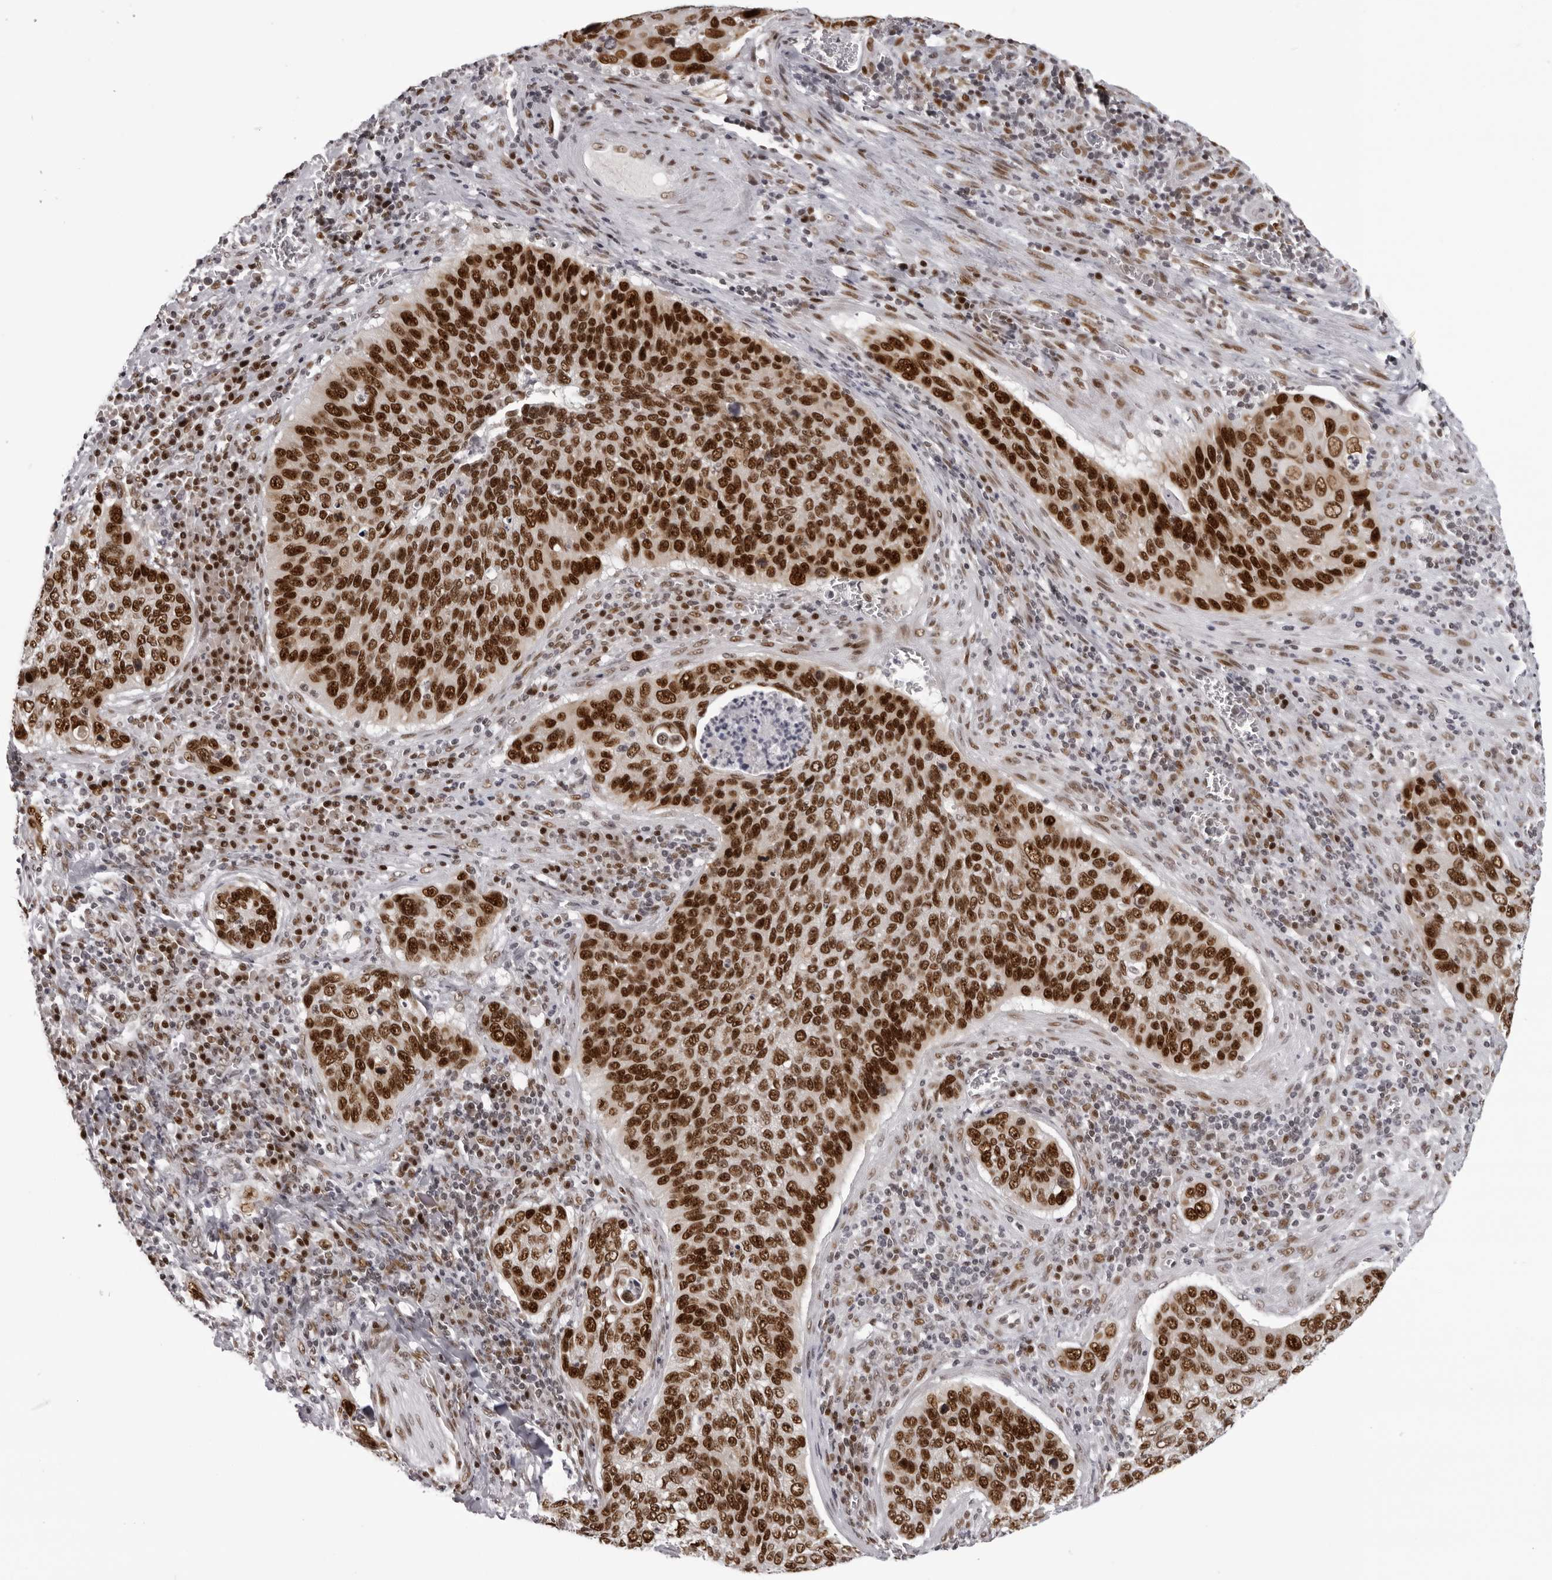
{"staining": {"intensity": "strong", "quantity": ">75%", "location": "nuclear"}, "tissue": "cervical cancer", "cell_type": "Tumor cells", "image_type": "cancer", "snomed": [{"axis": "morphology", "description": "Squamous cell carcinoma, NOS"}, {"axis": "topography", "description": "Cervix"}], "caption": "Tumor cells reveal high levels of strong nuclear staining in about >75% of cells in cervical cancer.", "gene": "HEXIM2", "patient": {"sex": "female", "age": 53}}